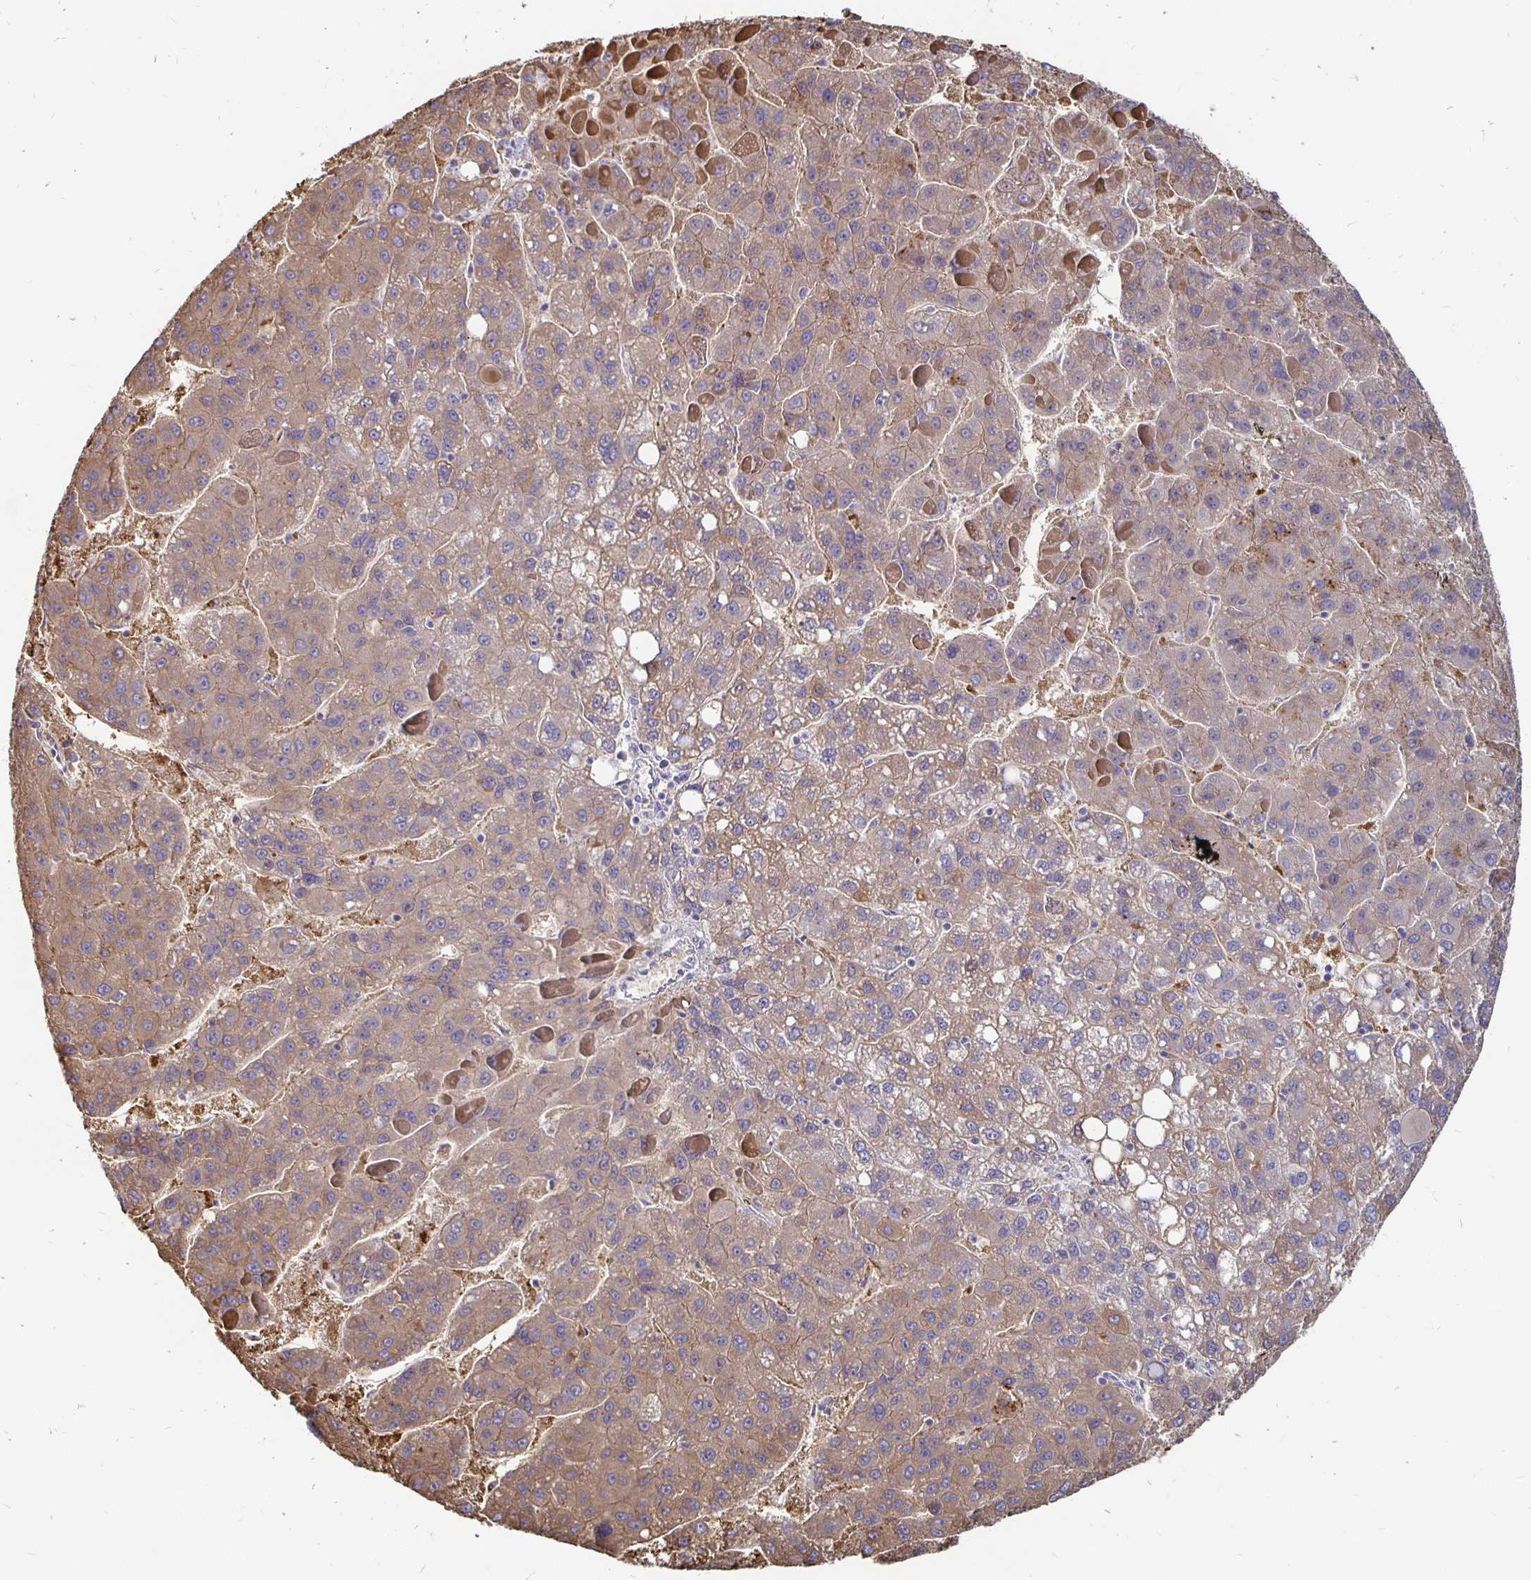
{"staining": {"intensity": "moderate", "quantity": ">75%", "location": "cytoplasmic/membranous"}, "tissue": "liver cancer", "cell_type": "Tumor cells", "image_type": "cancer", "snomed": [{"axis": "morphology", "description": "Carcinoma, Hepatocellular, NOS"}, {"axis": "topography", "description": "Liver"}], "caption": "This is an image of immunohistochemistry (IHC) staining of hepatocellular carcinoma (liver), which shows moderate staining in the cytoplasmic/membranous of tumor cells.", "gene": "CCDC85A", "patient": {"sex": "female", "age": 82}}